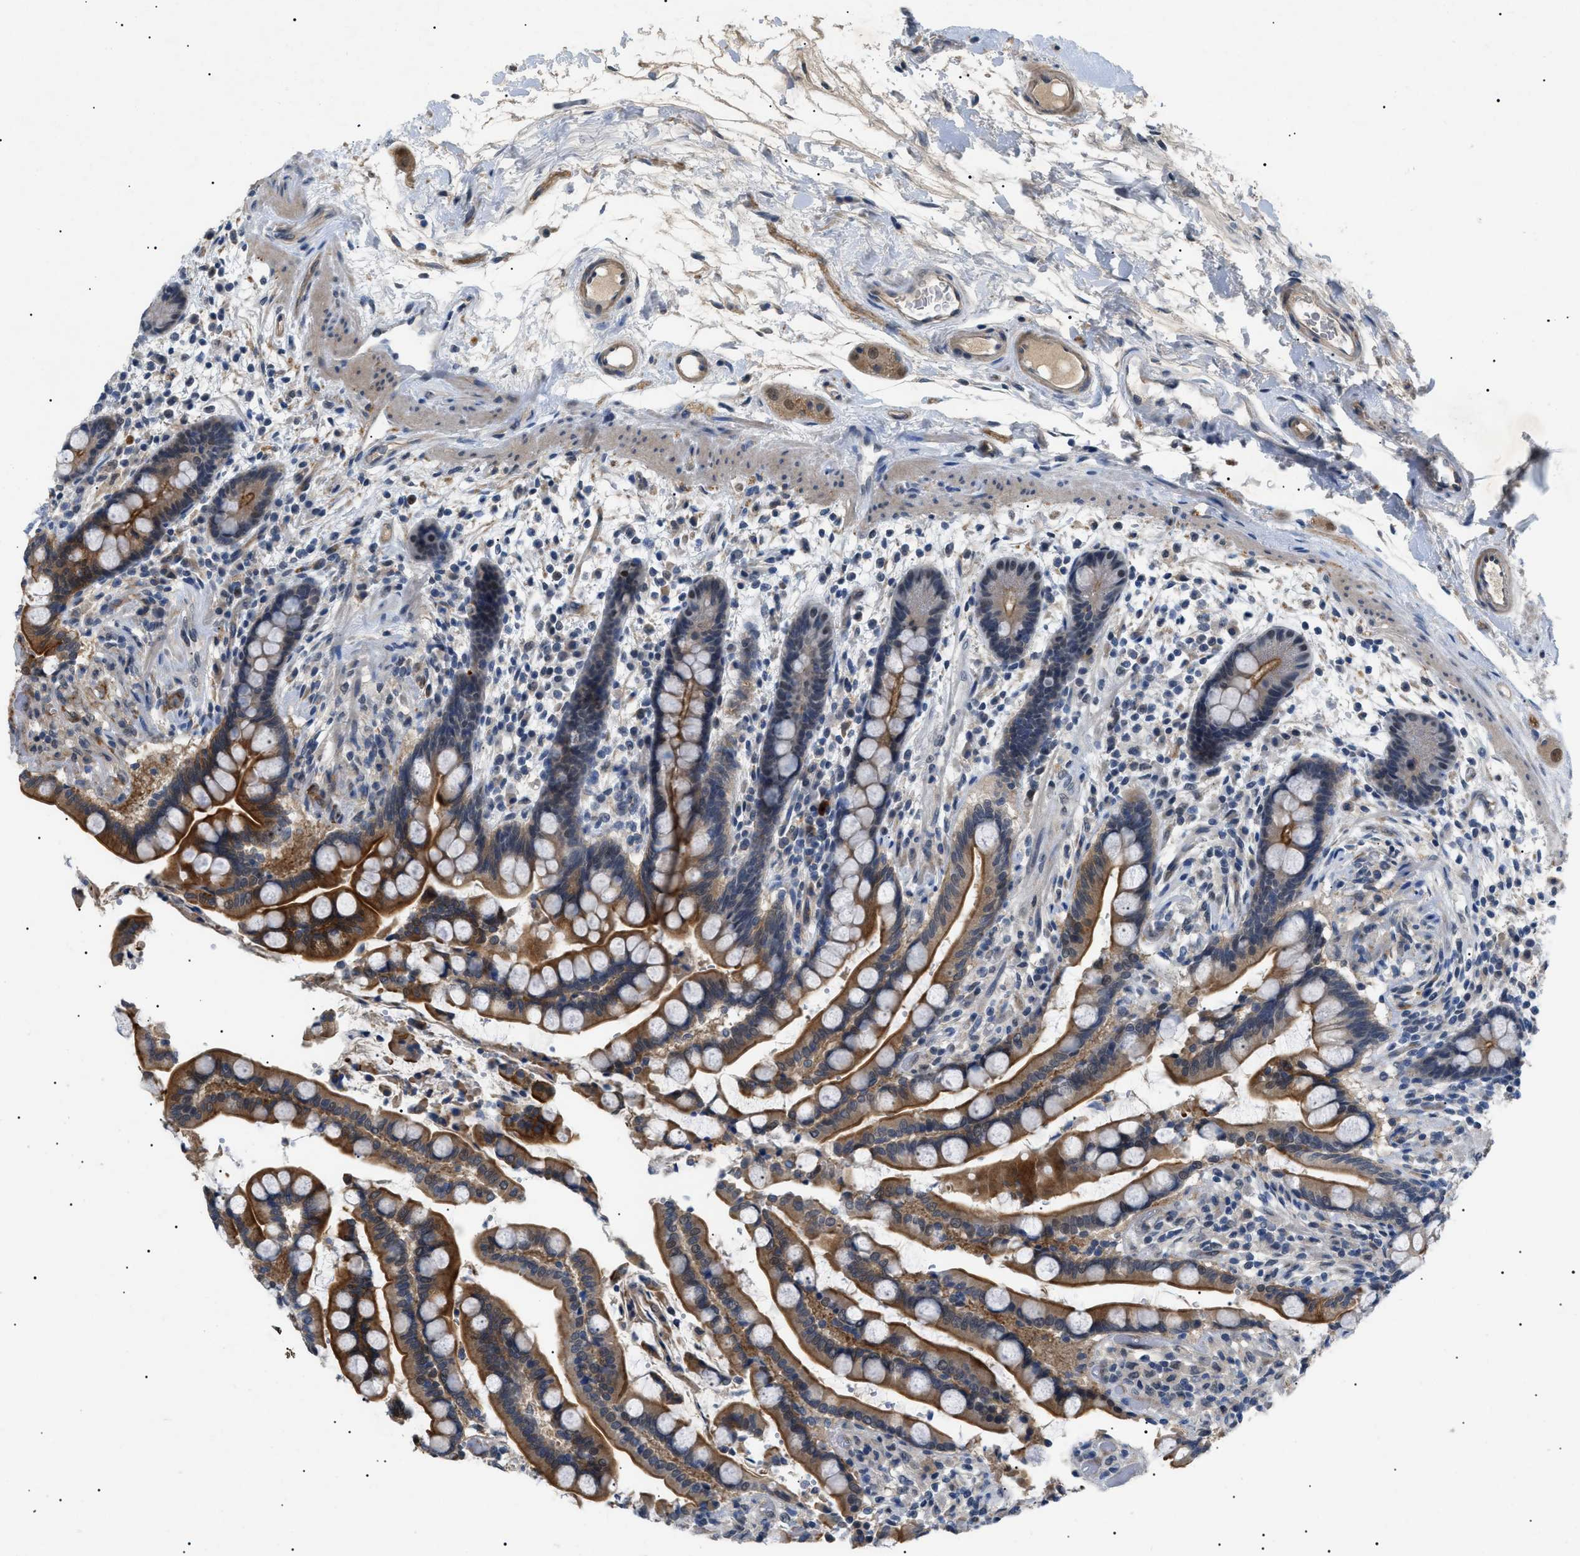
{"staining": {"intensity": "weak", "quantity": "25%-75%", "location": "cytoplasmic/membranous"}, "tissue": "colon", "cell_type": "Endothelial cells", "image_type": "normal", "snomed": [{"axis": "morphology", "description": "Normal tissue, NOS"}, {"axis": "topography", "description": "Colon"}], "caption": "IHC of benign human colon shows low levels of weak cytoplasmic/membranous positivity in approximately 25%-75% of endothelial cells.", "gene": "CRCP", "patient": {"sex": "male", "age": 73}}